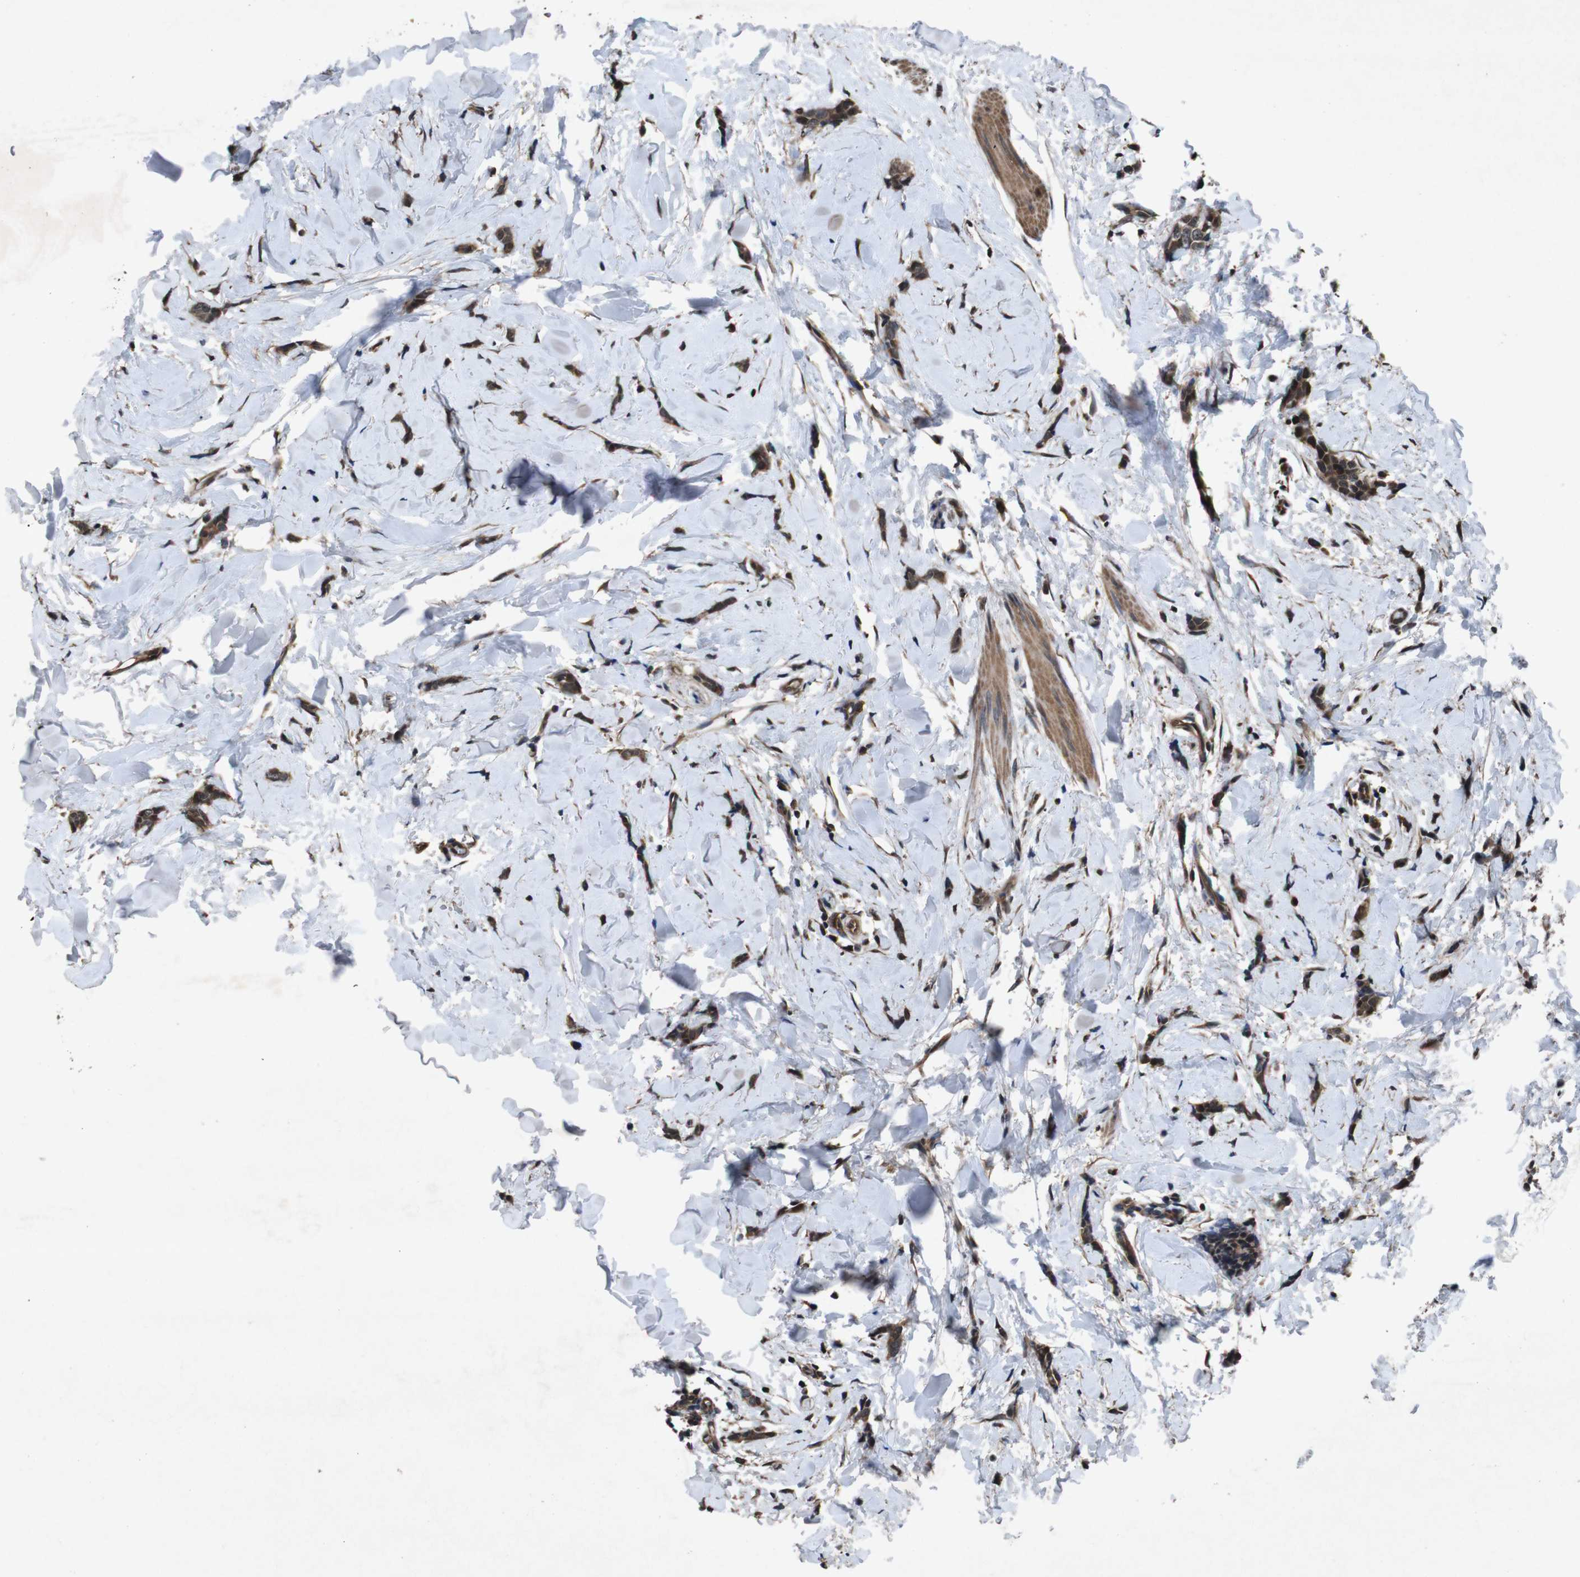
{"staining": {"intensity": "strong", "quantity": ">75%", "location": "cytoplasmic/membranous,nuclear"}, "tissue": "breast cancer", "cell_type": "Tumor cells", "image_type": "cancer", "snomed": [{"axis": "morphology", "description": "Lobular carcinoma"}, {"axis": "topography", "description": "Skin"}, {"axis": "topography", "description": "Breast"}], "caption": "A high-resolution image shows immunohistochemistry (IHC) staining of breast lobular carcinoma, which exhibits strong cytoplasmic/membranous and nuclear positivity in approximately >75% of tumor cells.", "gene": "SOCS1", "patient": {"sex": "female", "age": 46}}